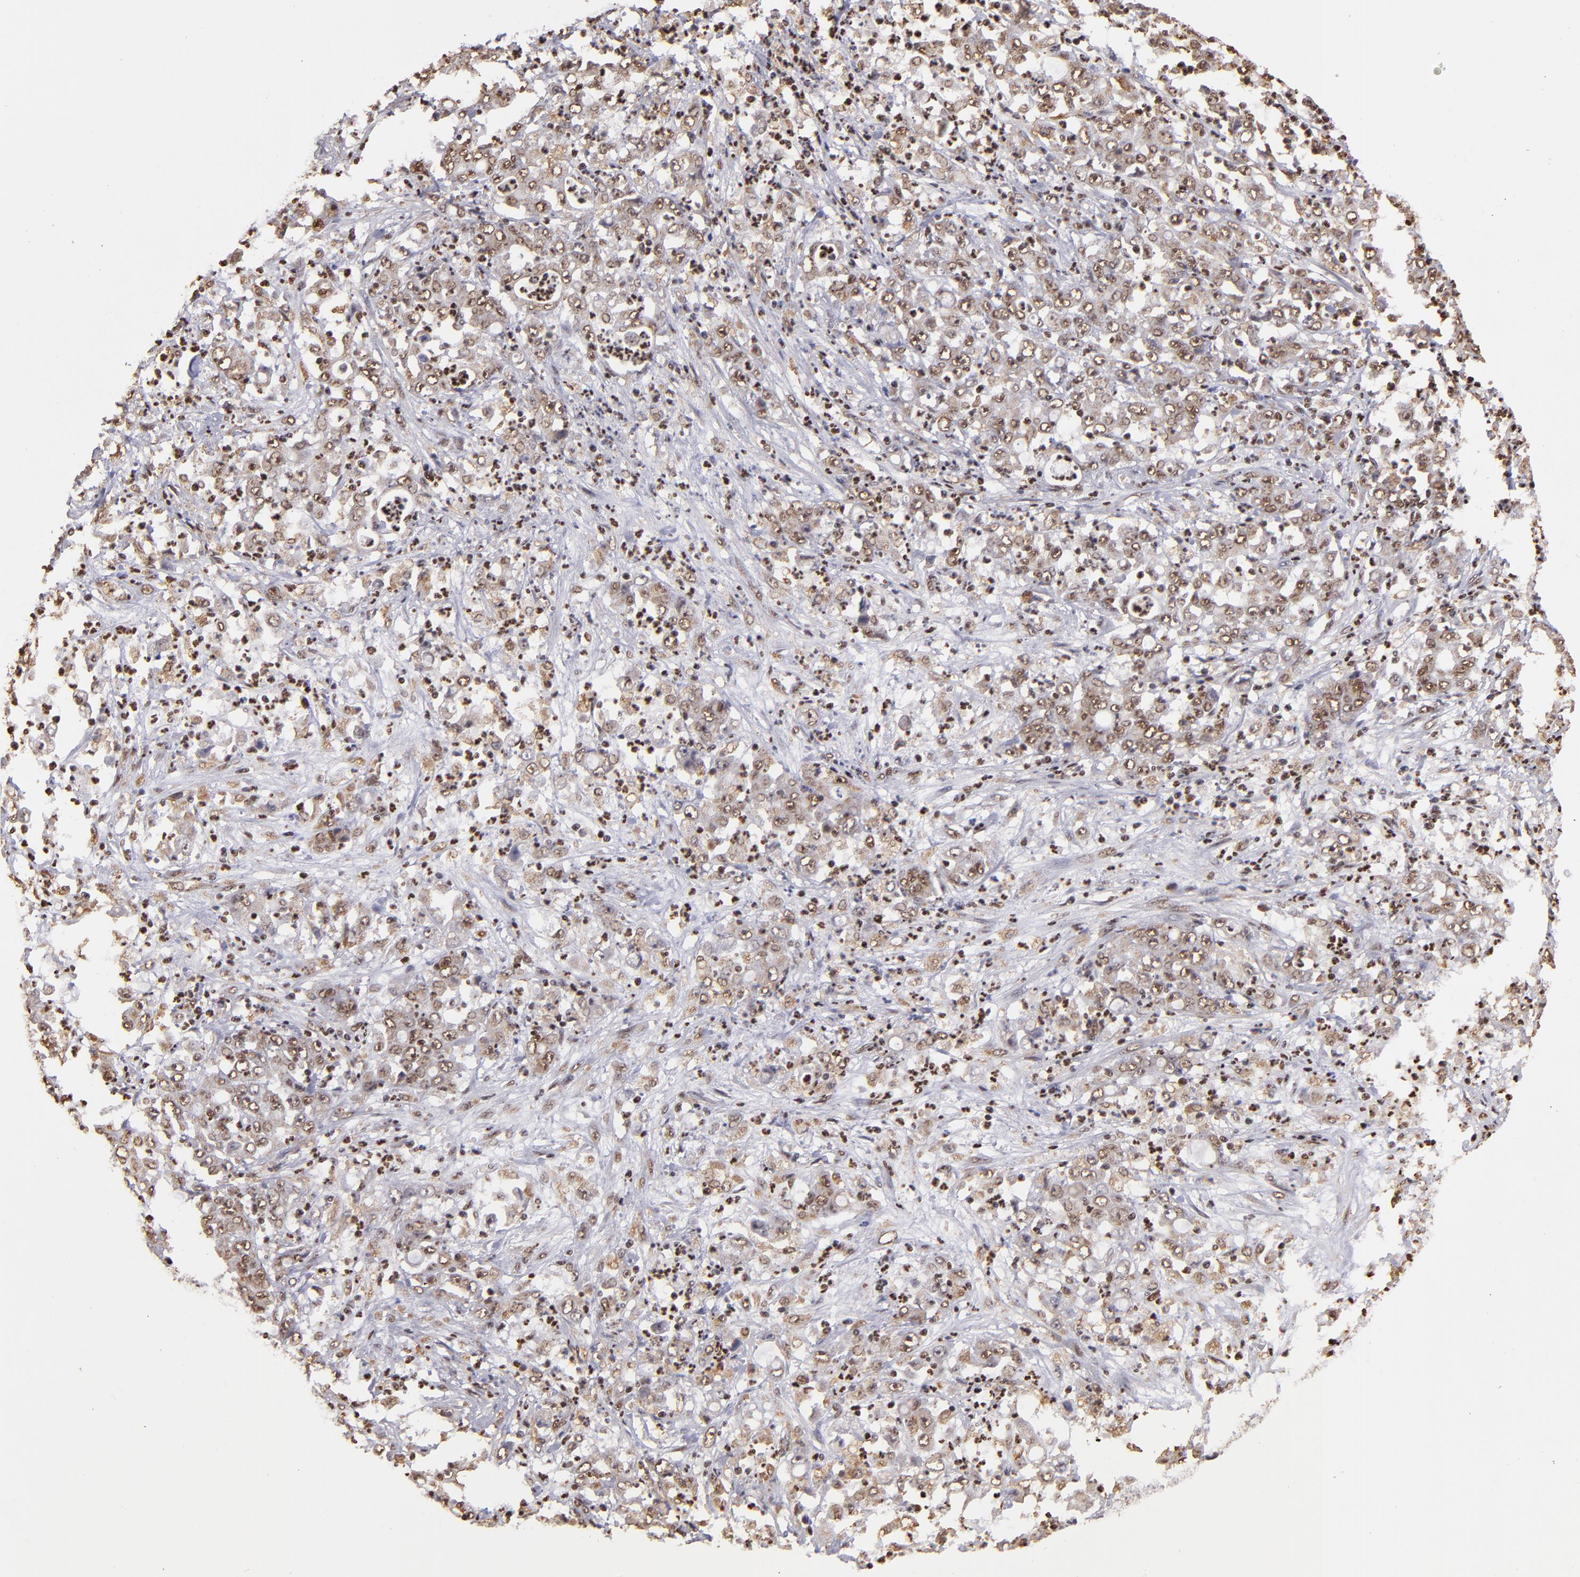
{"staining": {"intensity": "weak", "quantity": ">75%", "location": "cytoplasmic/membranous,nuclear"}, "tissue": "stomach cancer", "cell_type": "Tumor cells", "image_type": "cancer", "snomed": [{"axis": "morphology", "description": "Adenocarcinoma, NOS"}, {"axis": "topography", "description": "Stomach, lower"}], "caption": "Protein analysis of stomach cancer tissue shows weak cytoplasmic/membranous and nuclear expression in approximately >75% of tumor cells. The staining was performed using DAB, with brown indicating positive protein expression. Nuclei are stained blue with hematoxylin.", "gene": "SP1", "patient": {"sex": "female", "age": 71}}